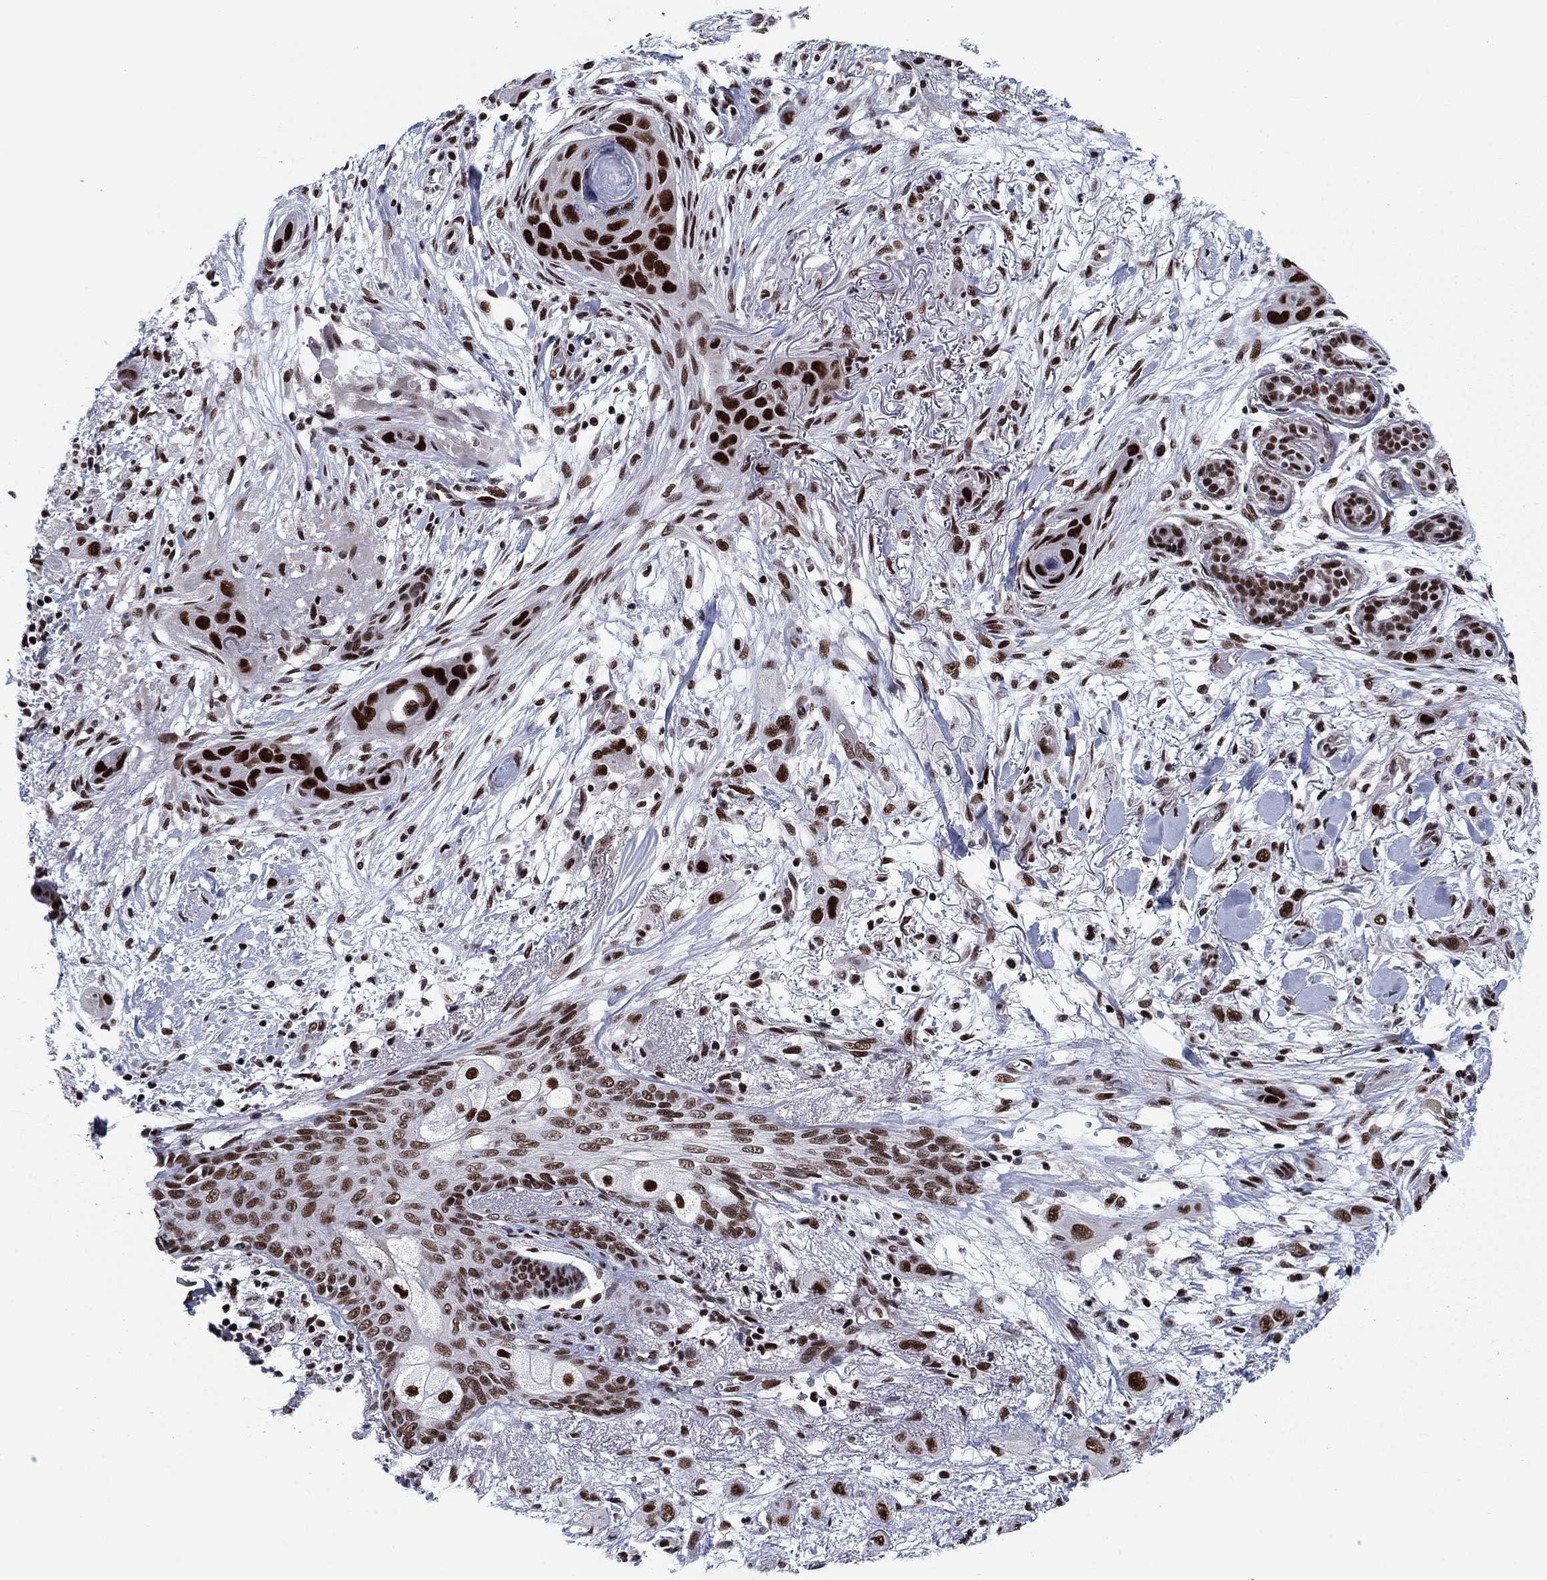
{"staining": {"intensity": "strong", "quantity": ">75%", "location": "nuclear"}, "tissue": "skin cancer", "cell_type": "Tumor cells", "image_type": "cancer", "snomed": [{"axis": "morphology", "description": "Squamous cell carcinoma, NOS"}, {"axis": "topography", "description": "Skin"}], "caption": "Brown immunohistochemical staining in human skin squamous cell carcinoma reveals strong nuclear staining in about >75% of tumor cells.", "gene": "RPRD1B", "patient": {"sex": "male", "age": 79}}